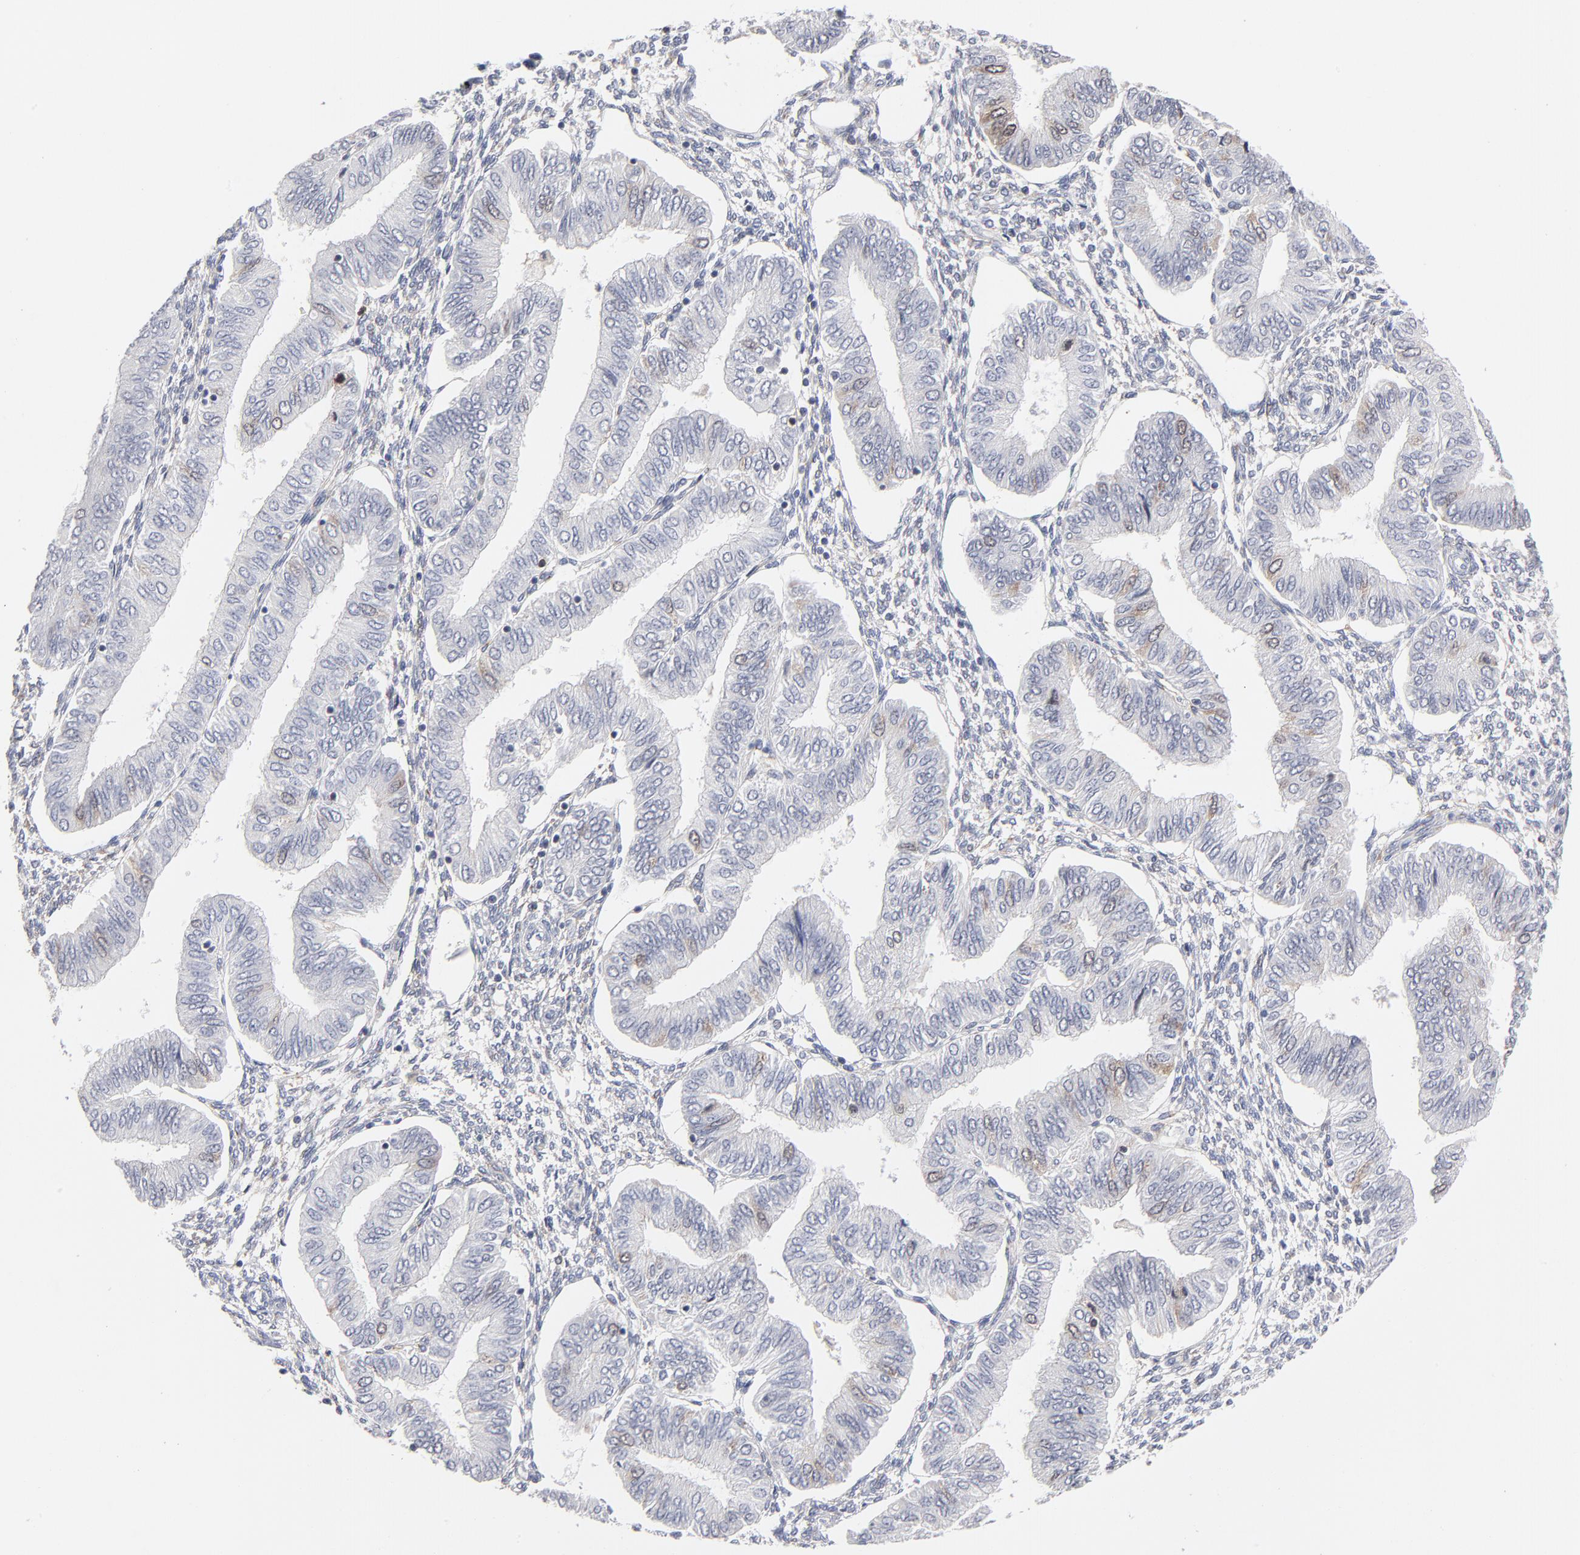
{"staining": {"intensity": "weak", "quantity": "<25%", "location": "cytoplasmic/membranous"}, "tissue": "endometrial cancer", "cell_type": "Tumor cells", "image_type": "cancer", "snomed": [{"axis": "morphology", "description": "Adenocarcinoma, NOS"}, {"axis": "topography", "description": "Endometrium"}], "caption": "The micrograph displays no significant positivity in tumor cells of endometrial cancer (adenocarcinoma).", "gene": "AURKA", "patient": {"sex": "female", "age": 51}}